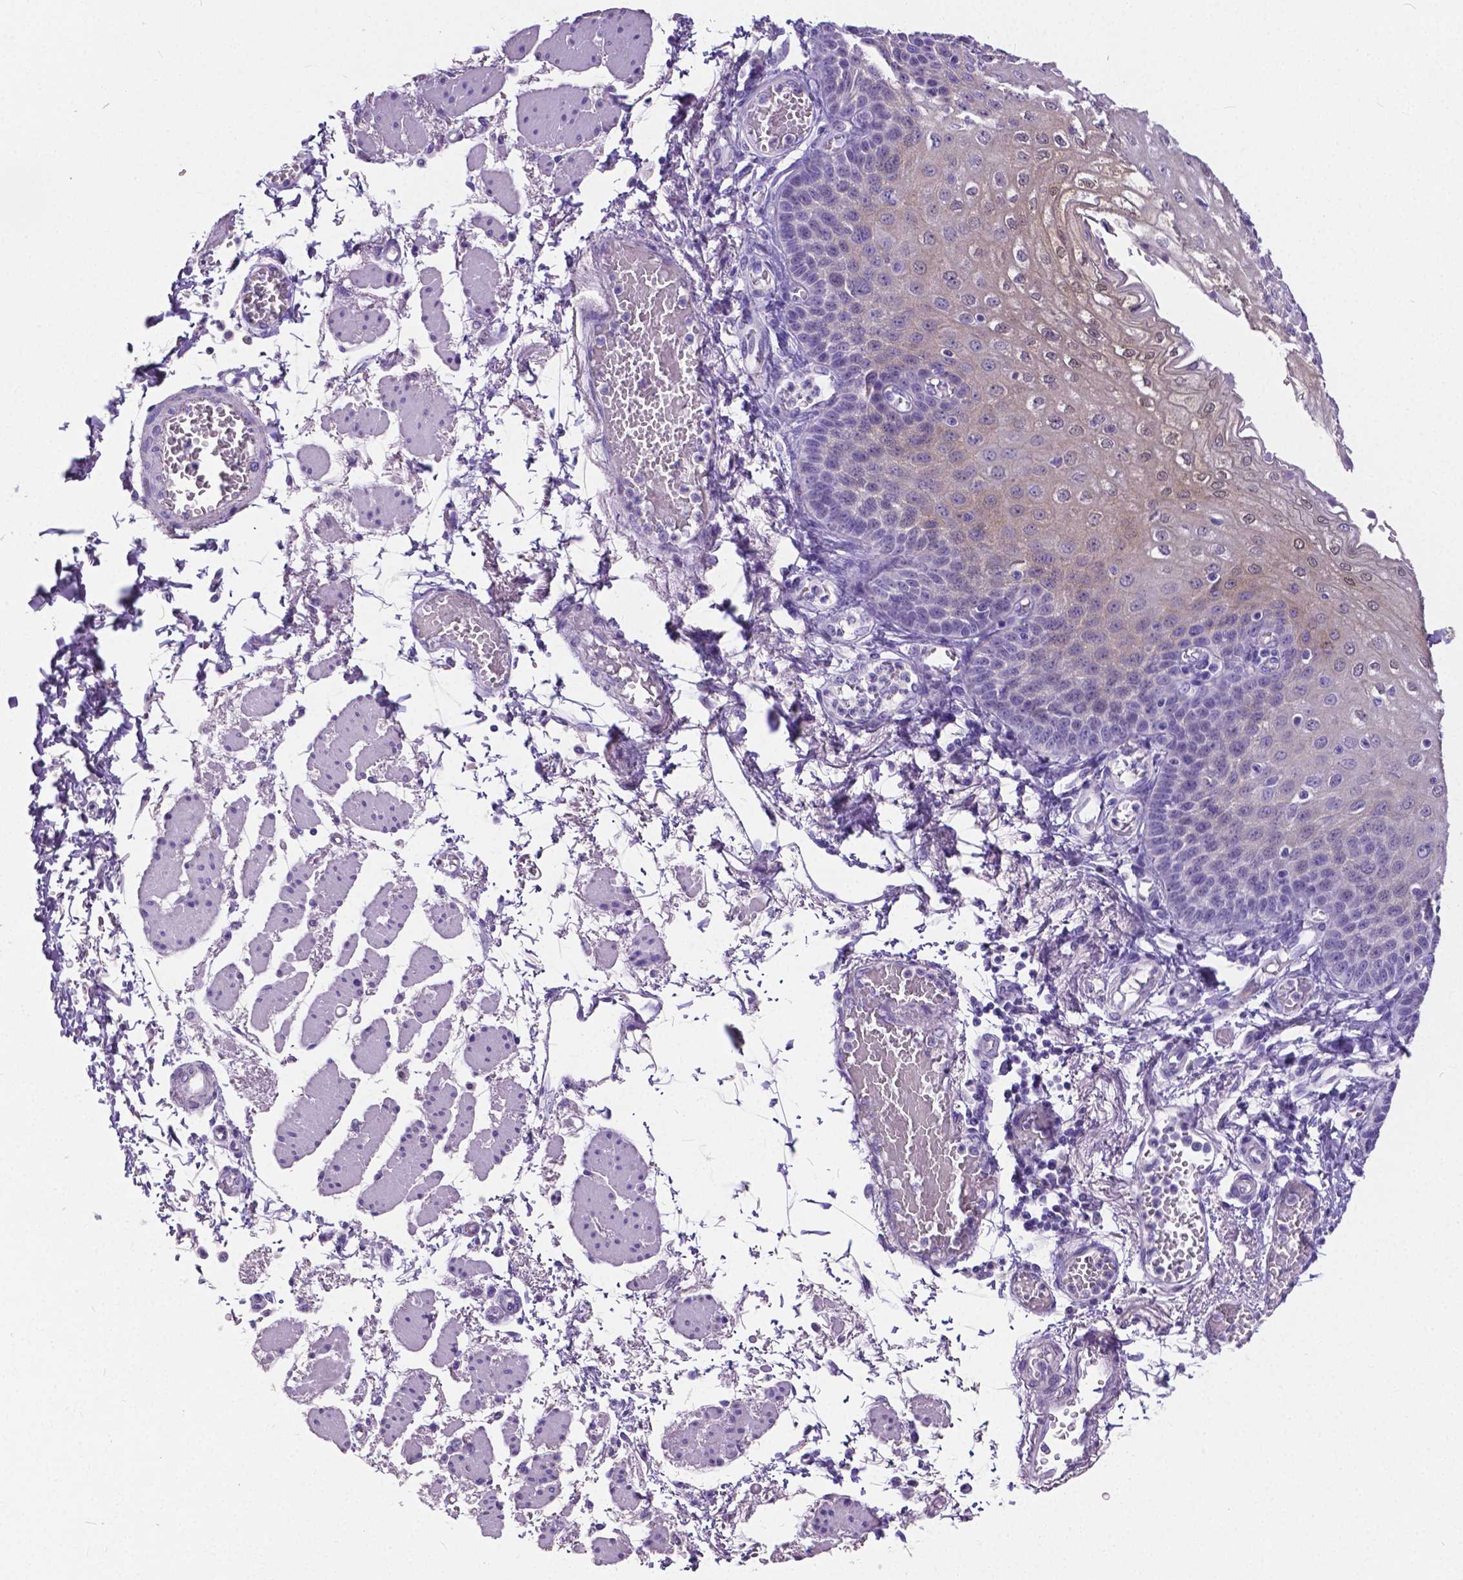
{"staining": {"intensity": "weak", "quantity": ">75%", "location": "cytoplasmic/membranous"}, "tissue": "esophagus", "cell_type": "Squamous epithelial cells", "image_type": "normal", "snomed": [{"axis": "morphology", "description": "Normal tissue, NOS"}, {"axis": "morphology", "description": "Adenocarcinoma, NOS"}, {"axis": "topography", "description": "Esophagus"}], "caption": "The histopathology image displays a brown stain indicating the presence of a protein in the cytoplasmic/membranous of squamous epithelial cells in esophagus. The protein is shown in brown color, while the nuclei are stained blue.", "gene": "OCLN", "patient": {"sex": "male", "age": 81}}